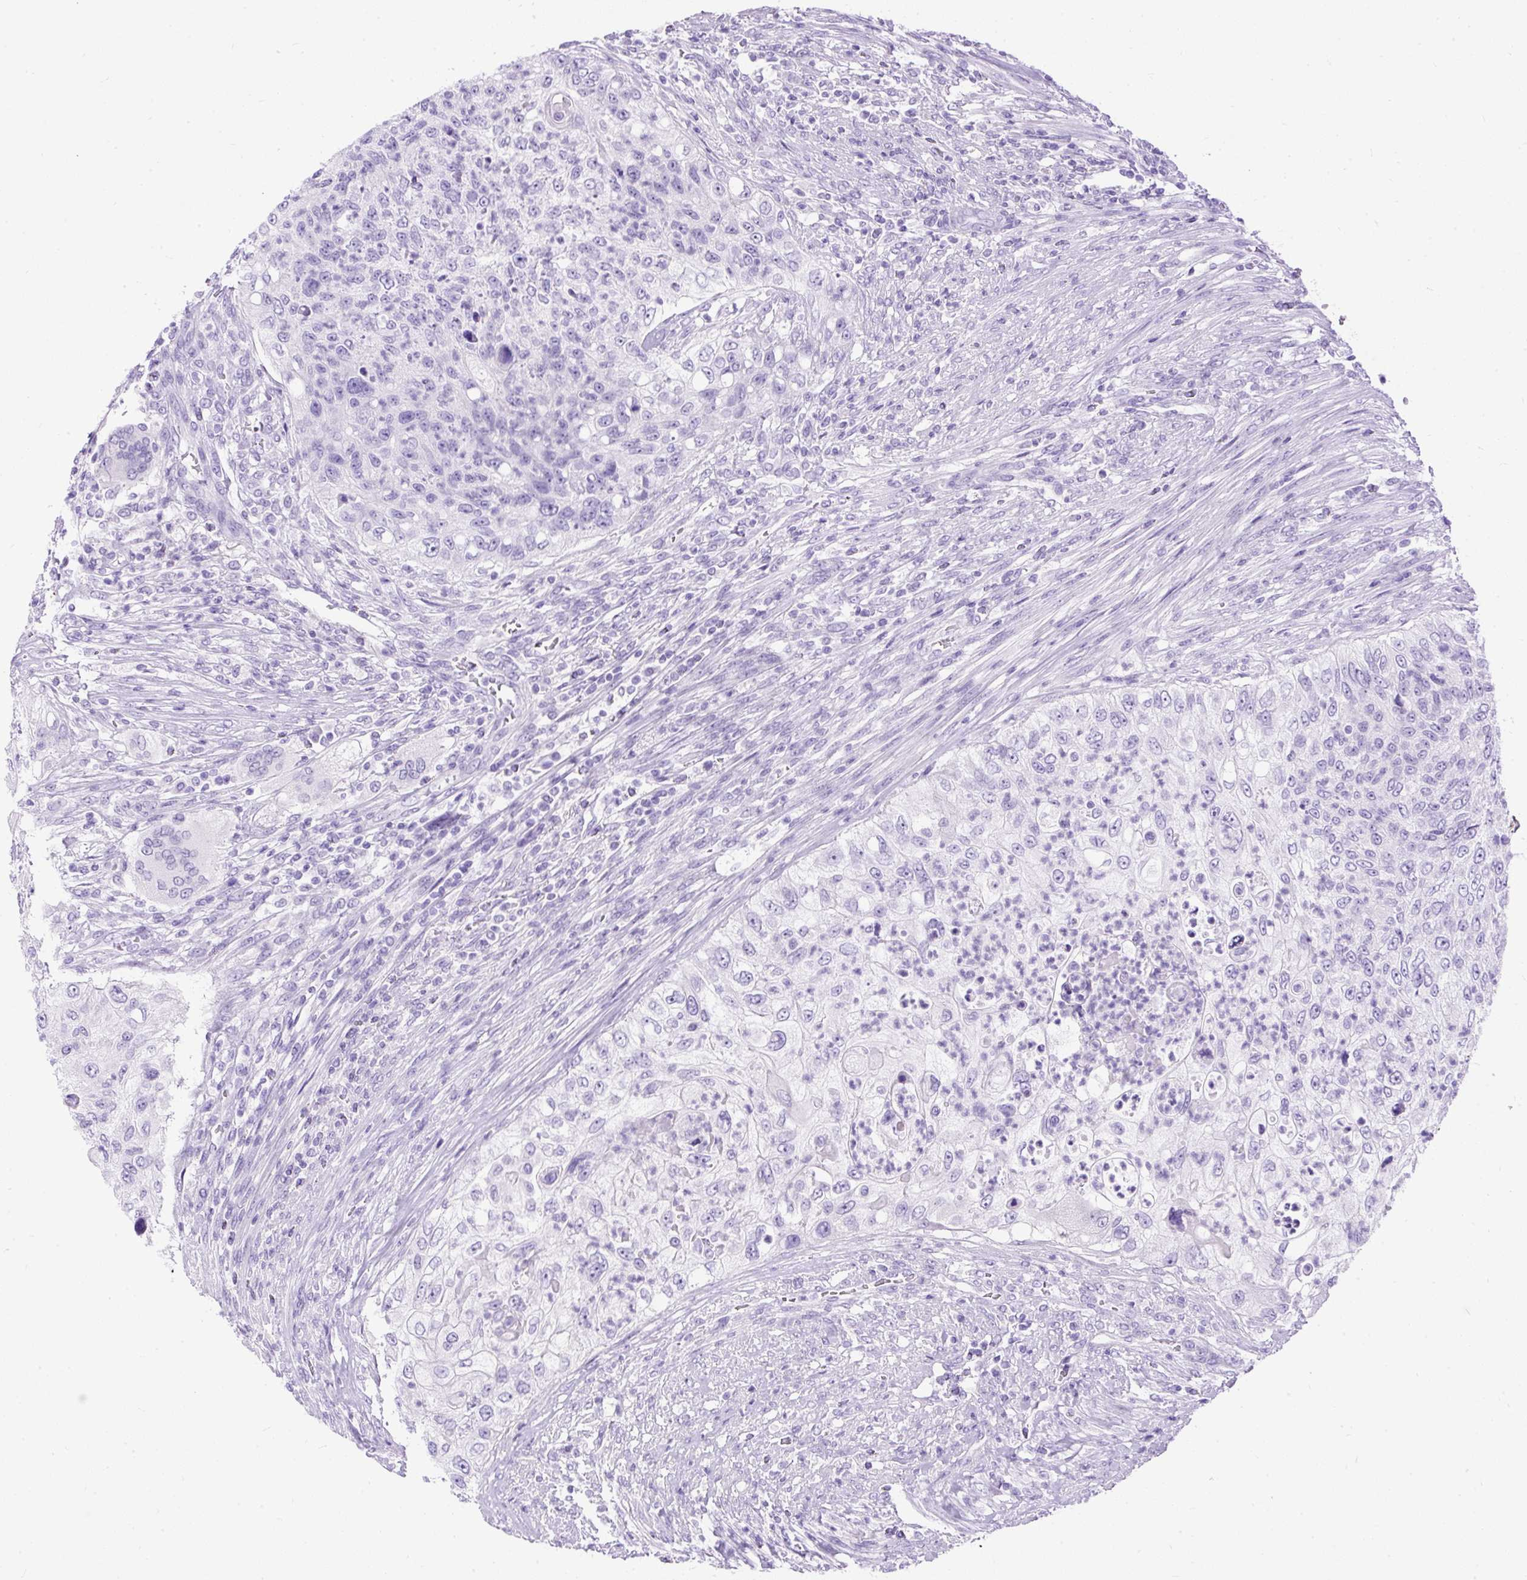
{"staining": {"intensity": "negative", "quantity": "none", "location": "none"}, "tissue": "urothelial cancer", "cell_type": "Tumor cells", "image_type": "cancer", "snomed": [{"axis": "morphology", "description": "Urothelial carcinoma, High grade"}, {"axis": "topography", "description": "Urinary bladder"}], "caption": "This is an immunohistochemistry micrograph of human high-grade urothelial carcinoma. There is no expression in tumor cells.", "gene": "HEY1", "patient": {"sex": "female", "age": 60}}